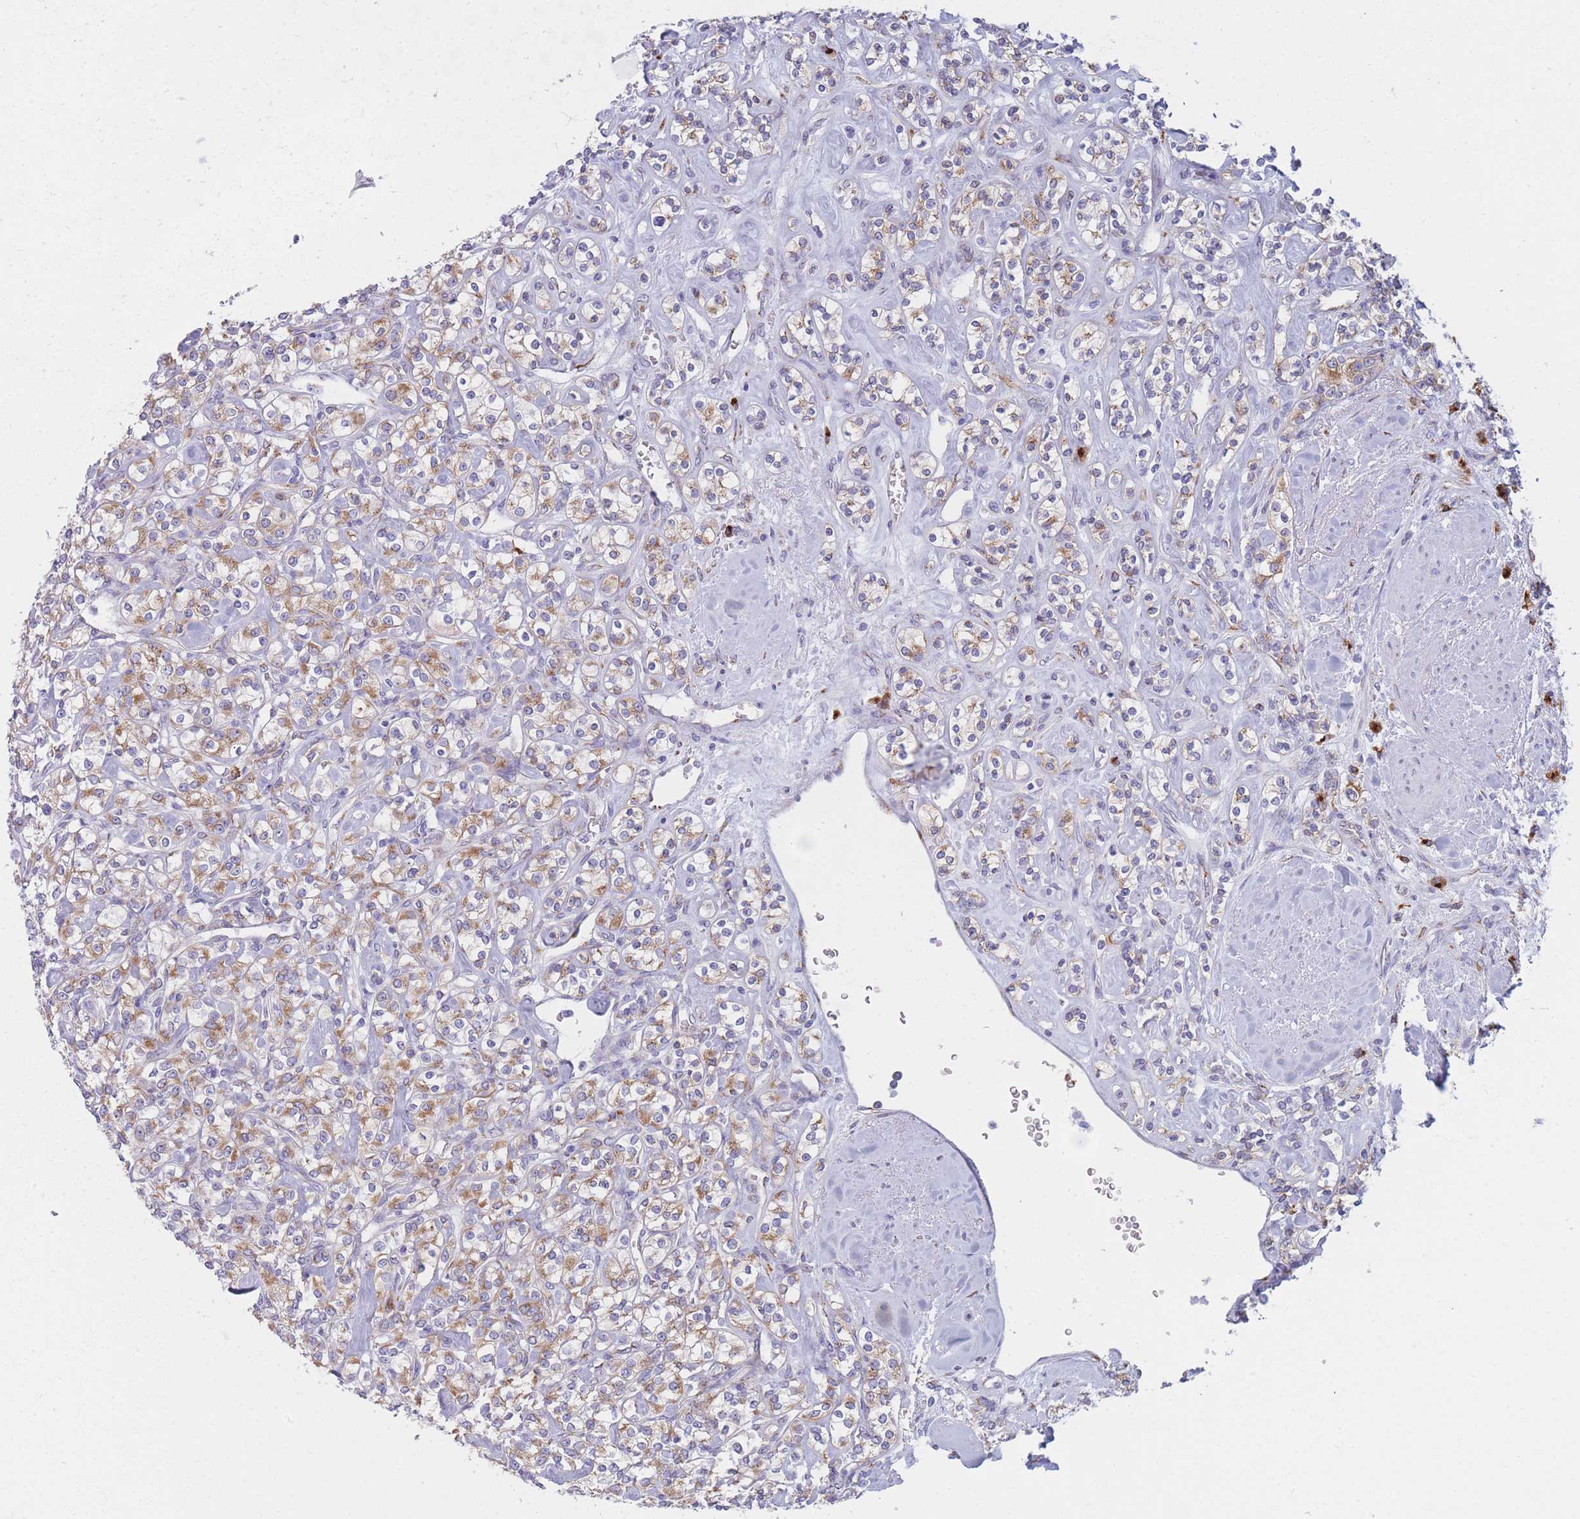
{"staining": {"intensity": "moderate", "quantity": "25%-75%", "location": "cytoplasmic/membranous"}, "tissue": "renal cancer", "cell_type": "Tumor cells", "image_type": "cancer", "snomed": [{"axis": "morphology", "description": "Adenocarcinoma, NOS"}, {"axis": "topography", "description": "Kidney"}], "caption": "A photomicrograph showing moderate cytoplasmic/membranous staining in approximately 25%-75% of tumor cells in renal cancer, as visualized by brown immunohistochemical staining.", "gene": "MRPL30", "patient": {"sex": "male", "age": 77}}